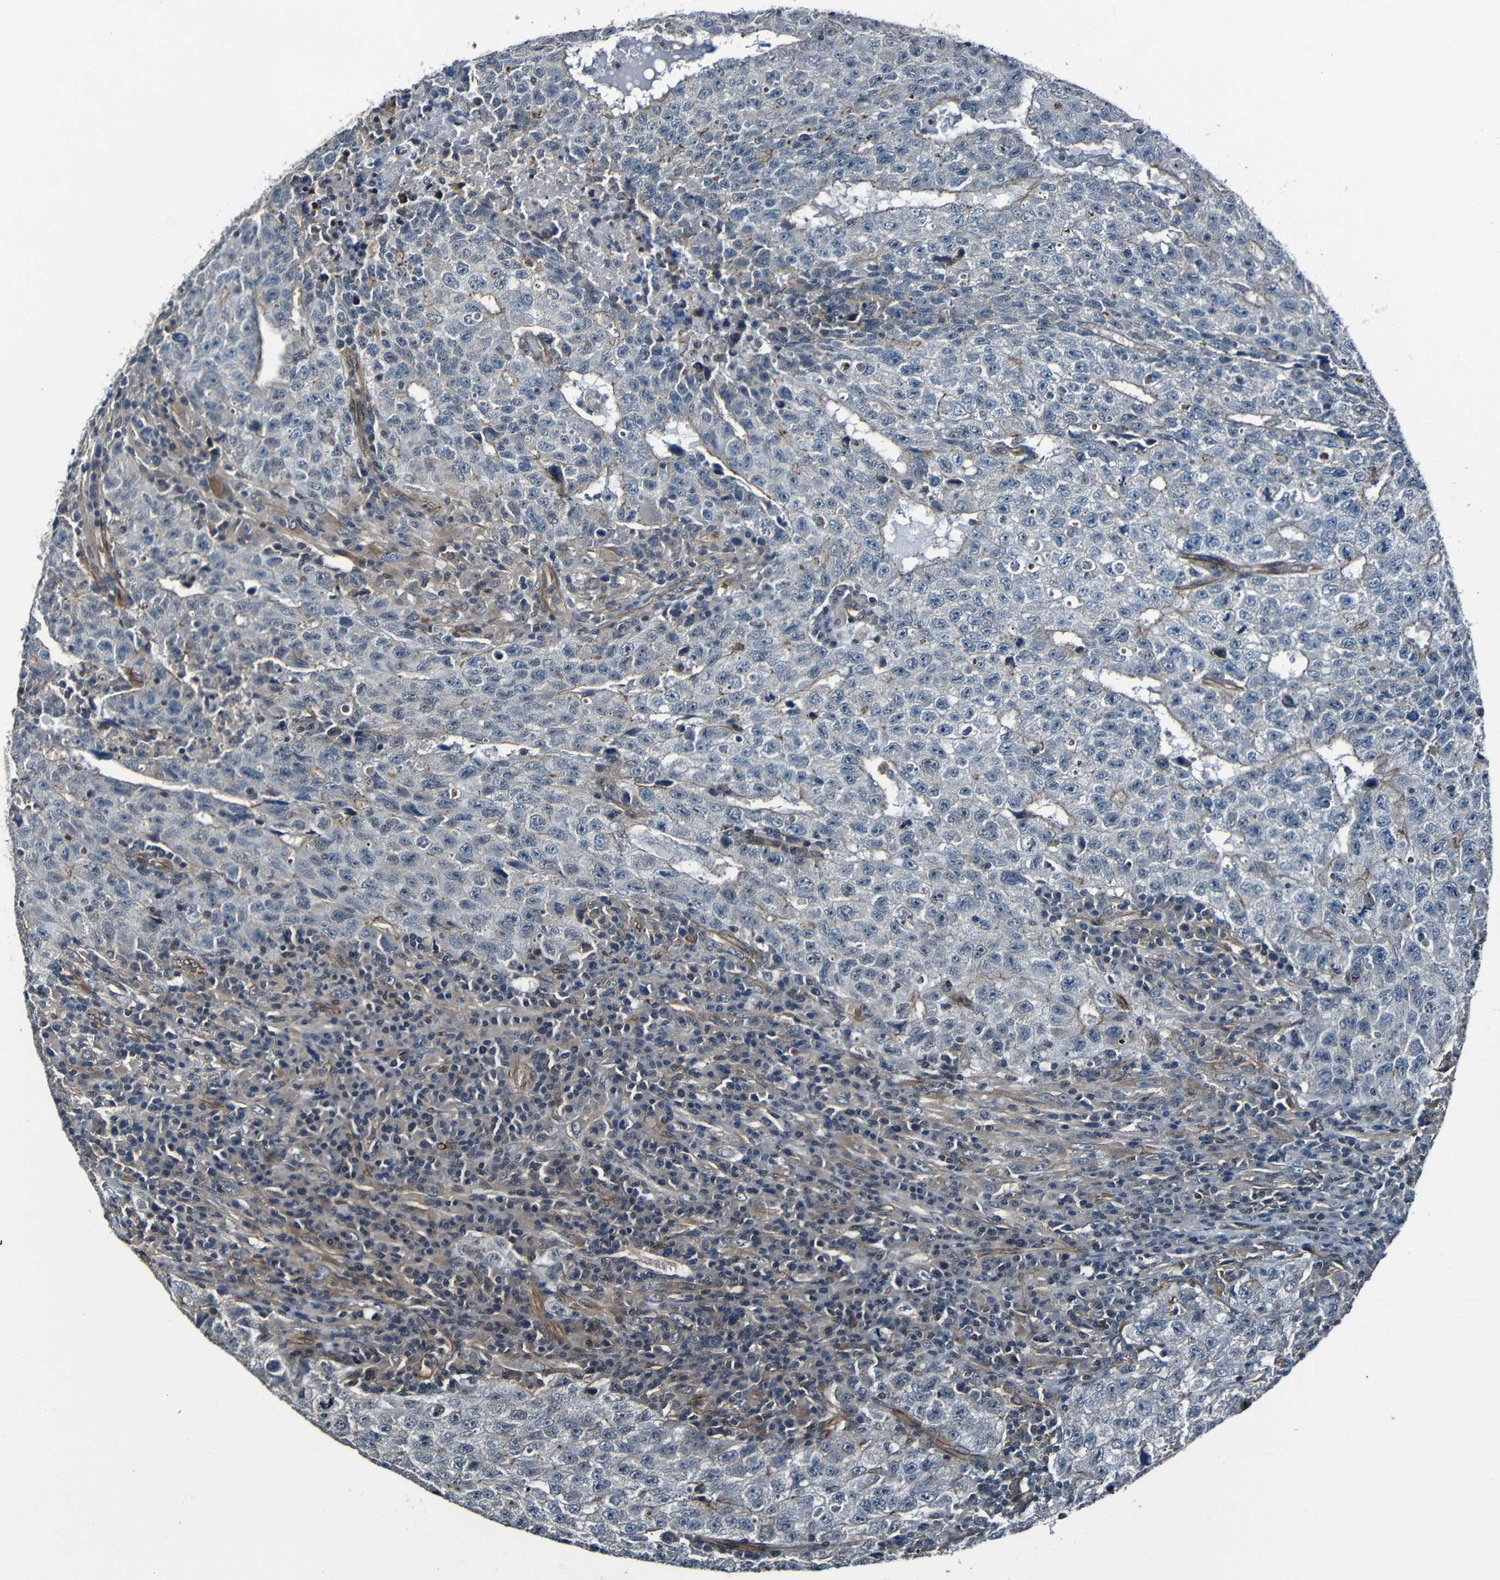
{"staining": {"intensity": "negative", "quantity": "none", "location": "none"}, "tissue": "testis cancer", "cell_type": "Tumor cells", "image_type": "cancer", "snomed": [{"axis": "morphology", "description": "Necrosis, NOS"}, {"axis": "morphology", "description": "Carcinoma, Embryonal, NOS"}, {"axis": "topography", "description": "Testis"}], "caption": "IHC micrograph of neoplastic tissue: testis cancer stained with DAB exhibits no significant protein staining in tumor cells. (DAB (3,3'-diaminobenzidine) immunohistochemistry (IHC), high magnification).", "gene": "LGR5", "patient": {"sex": "male", "age": 19}}